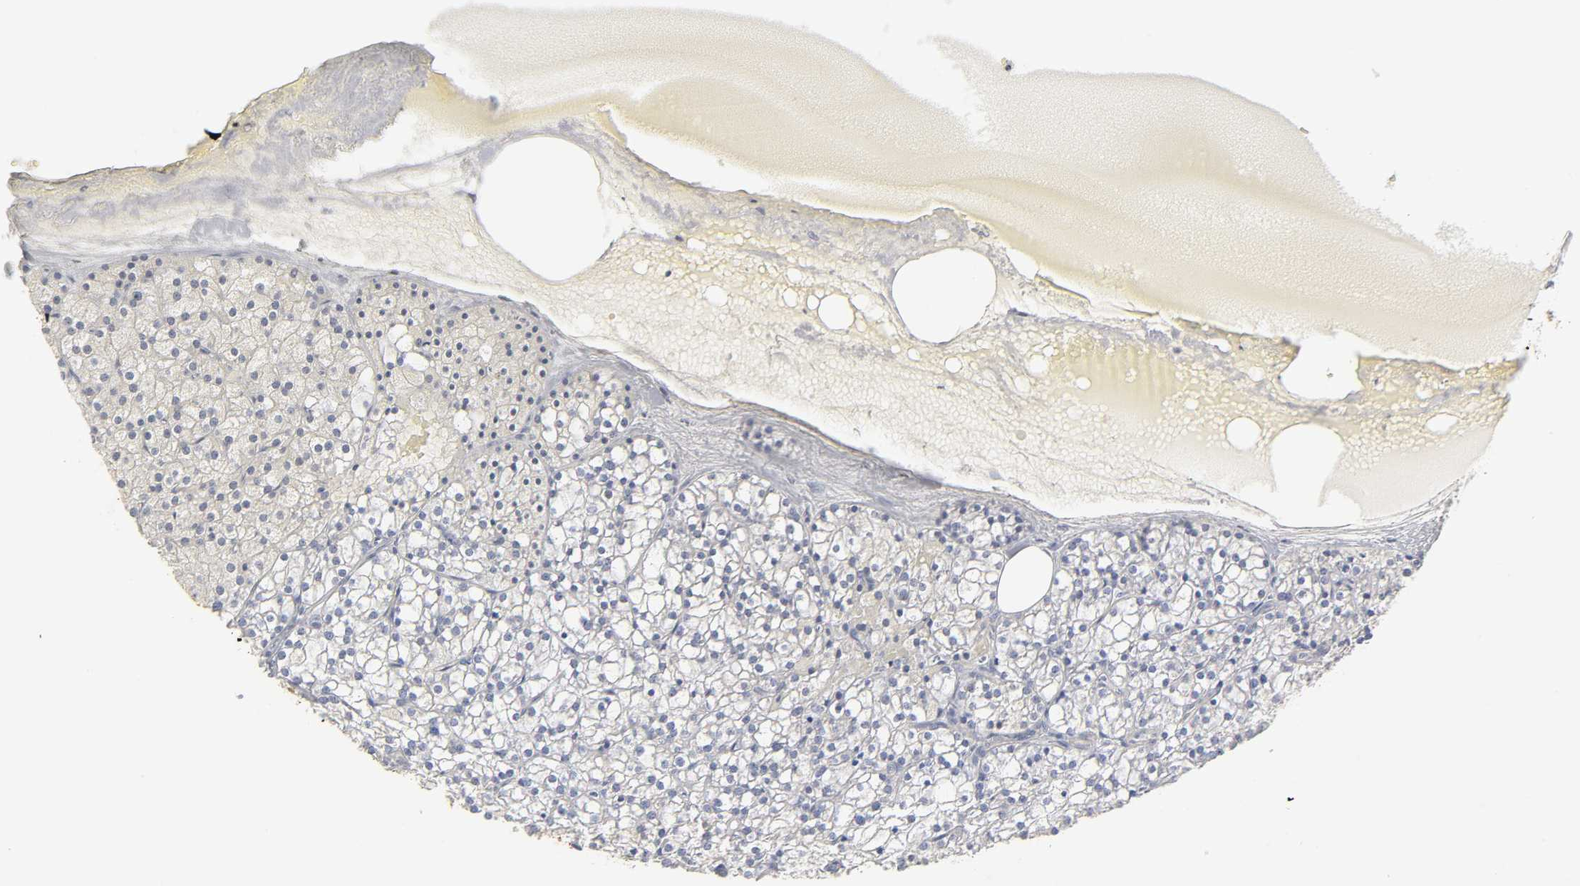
{"staining": {"intensity": "moderate", "quantity": ">75%", "location": "cytoplasmic/membranous,nuclear"}, "tissue": "parathyroid gland", "cell_type": "Glandular cells", "image_type": "normal", "snomed": [{"axis": "morphology", "description": "Normal tissue, NOS"}, {"axis": "topography", "description": "Parathyroid gland"}], "caption": "The immunohistochemical stain highlights moderate cytoplasmic/membranous,nuclear expression in glandular cells of unremarkable parathyroid gland.", "gene": "PAFAH1B1", "patient": {"sex": "female", "age": 63}}